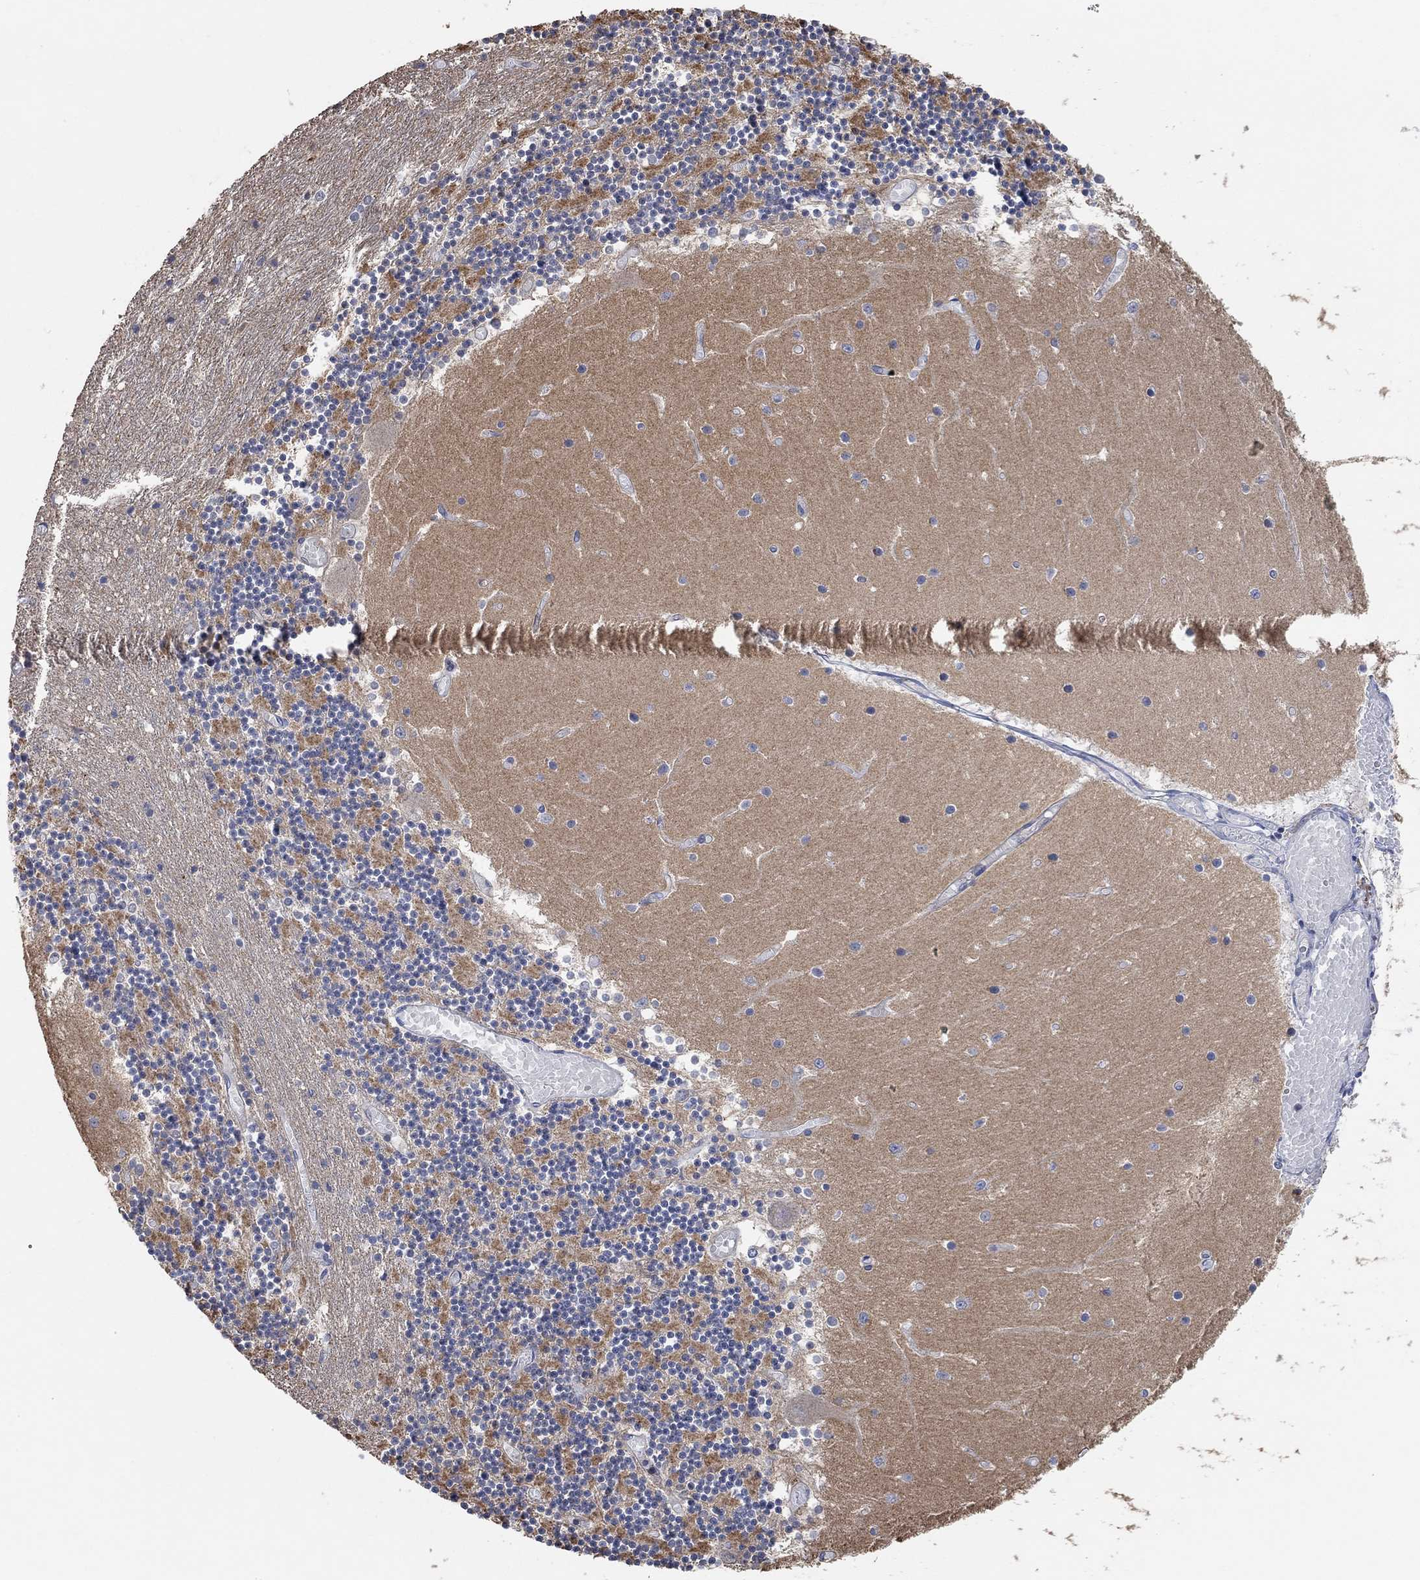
{"staining": {"intensity": "moderate", "quantity": "<25%", "location": "cytoplasmic/membranous"}, "tissue": "cerebellum", "cell_type": "Cells in granular layer", "image_type": "normal", "snomed": [{"axis": "morphology", "description": "Normal tissue, NOS"}, {"axis": "topography", "description": "Cerebellum"}], "caption": "A low amount of moderate cytoplasmic/membranous expression is identified in about <25% of cells in granular layer in benign cerebellum.", "gene": "UNC5B", "patient": {"sex": "female", "age": 28}}